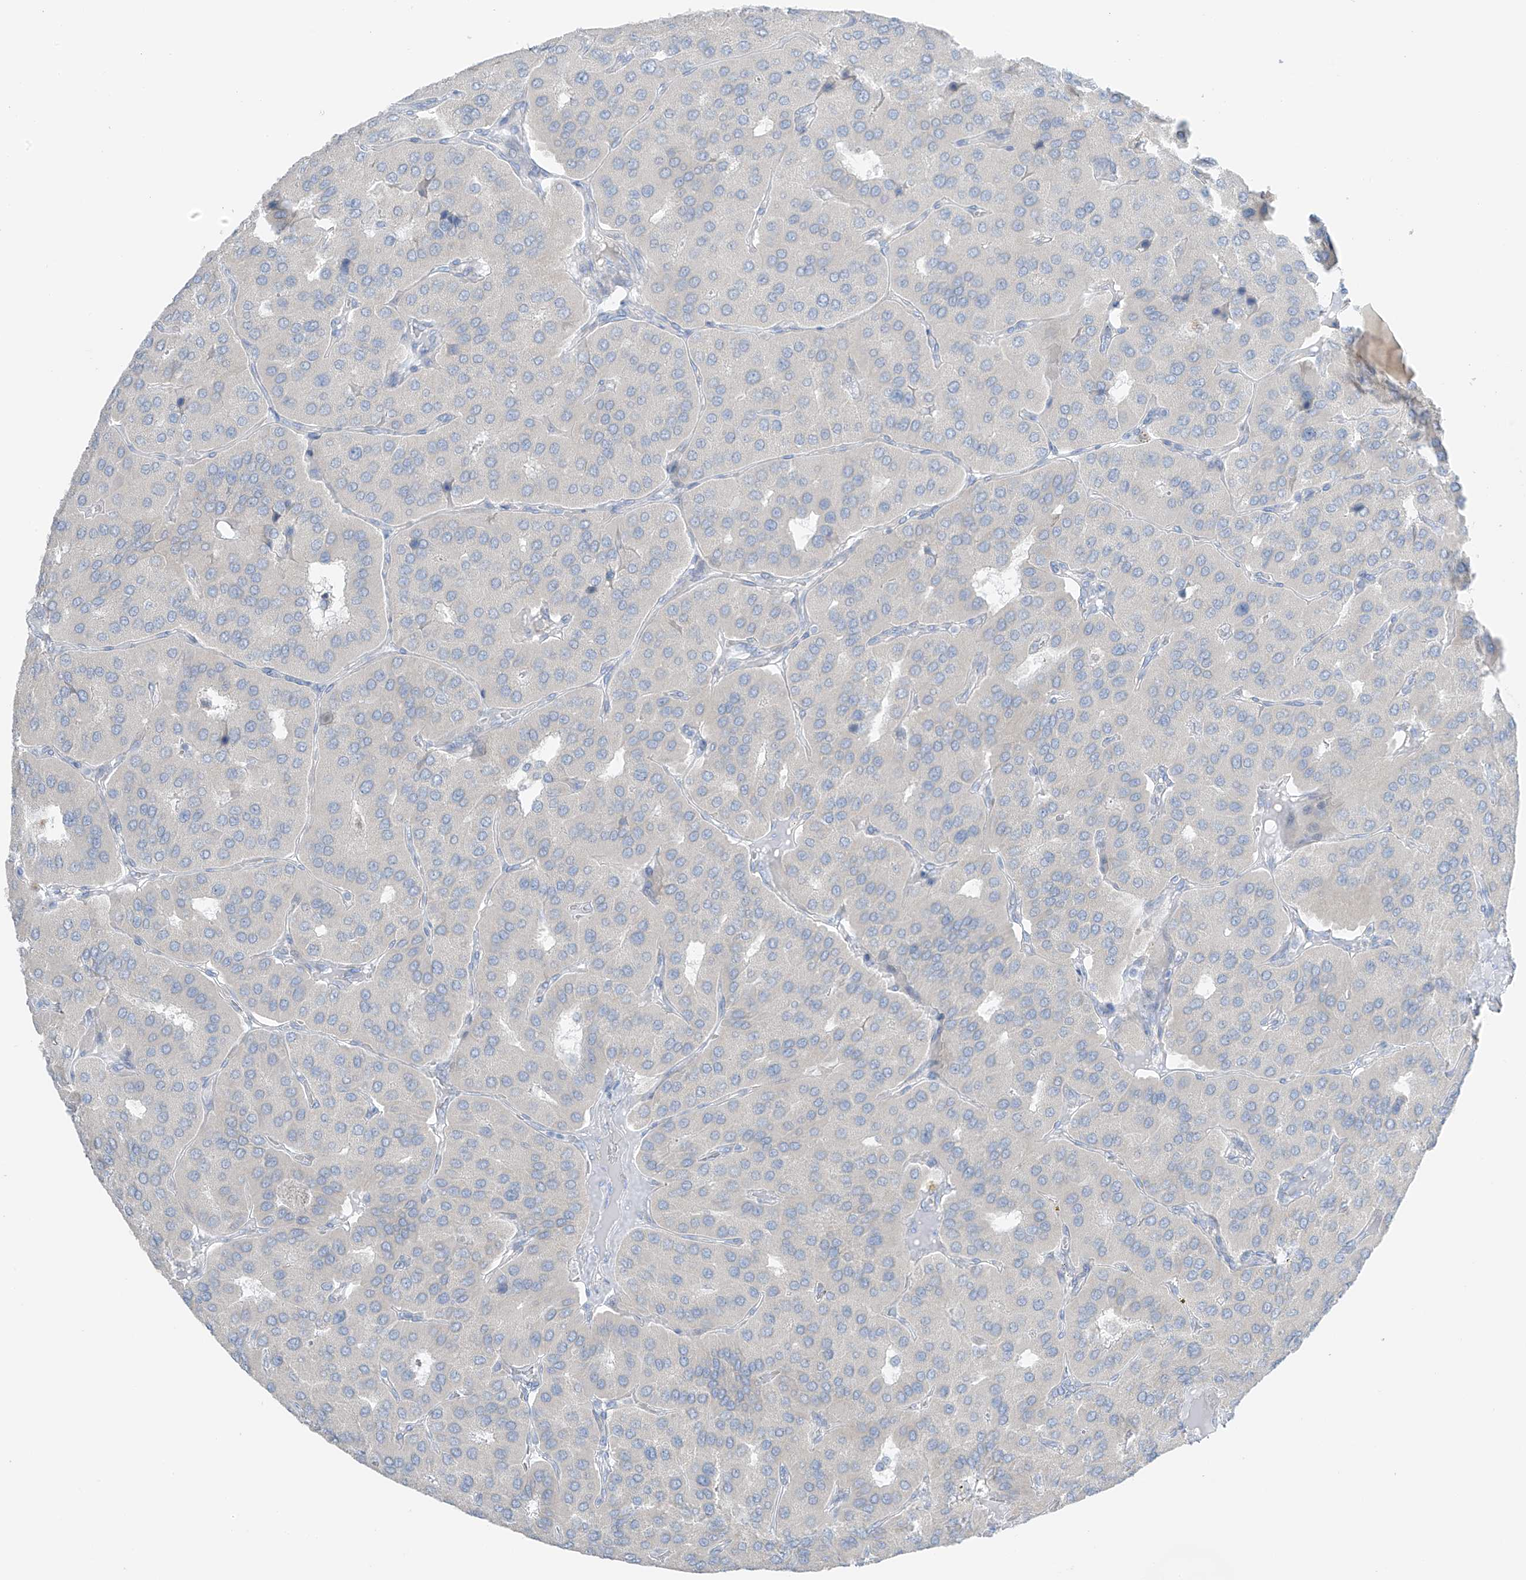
{"staining": {"intensity": "negative", "quantity": "none", "location": "none"}, "tissue": "parathyroid gland", "cell_type": "Glandular cells", "image_type": "normal", "snomed": [{"axis": "morphology", "description": "Normal tissue, NOS"}, {"axis": "morphology", "description": "Adenoma, NOS"}, {"axis": "topography", "description": "Parathyroid gland"}], "caption": "Immunohistochemistry histopathology image of benign parathyroid gland: parathyroid gland stained with DAB reveals no significant protein expression in glandular cells.", "gene": "NALCN", "patient": {"sex": "female", "age": 86}}